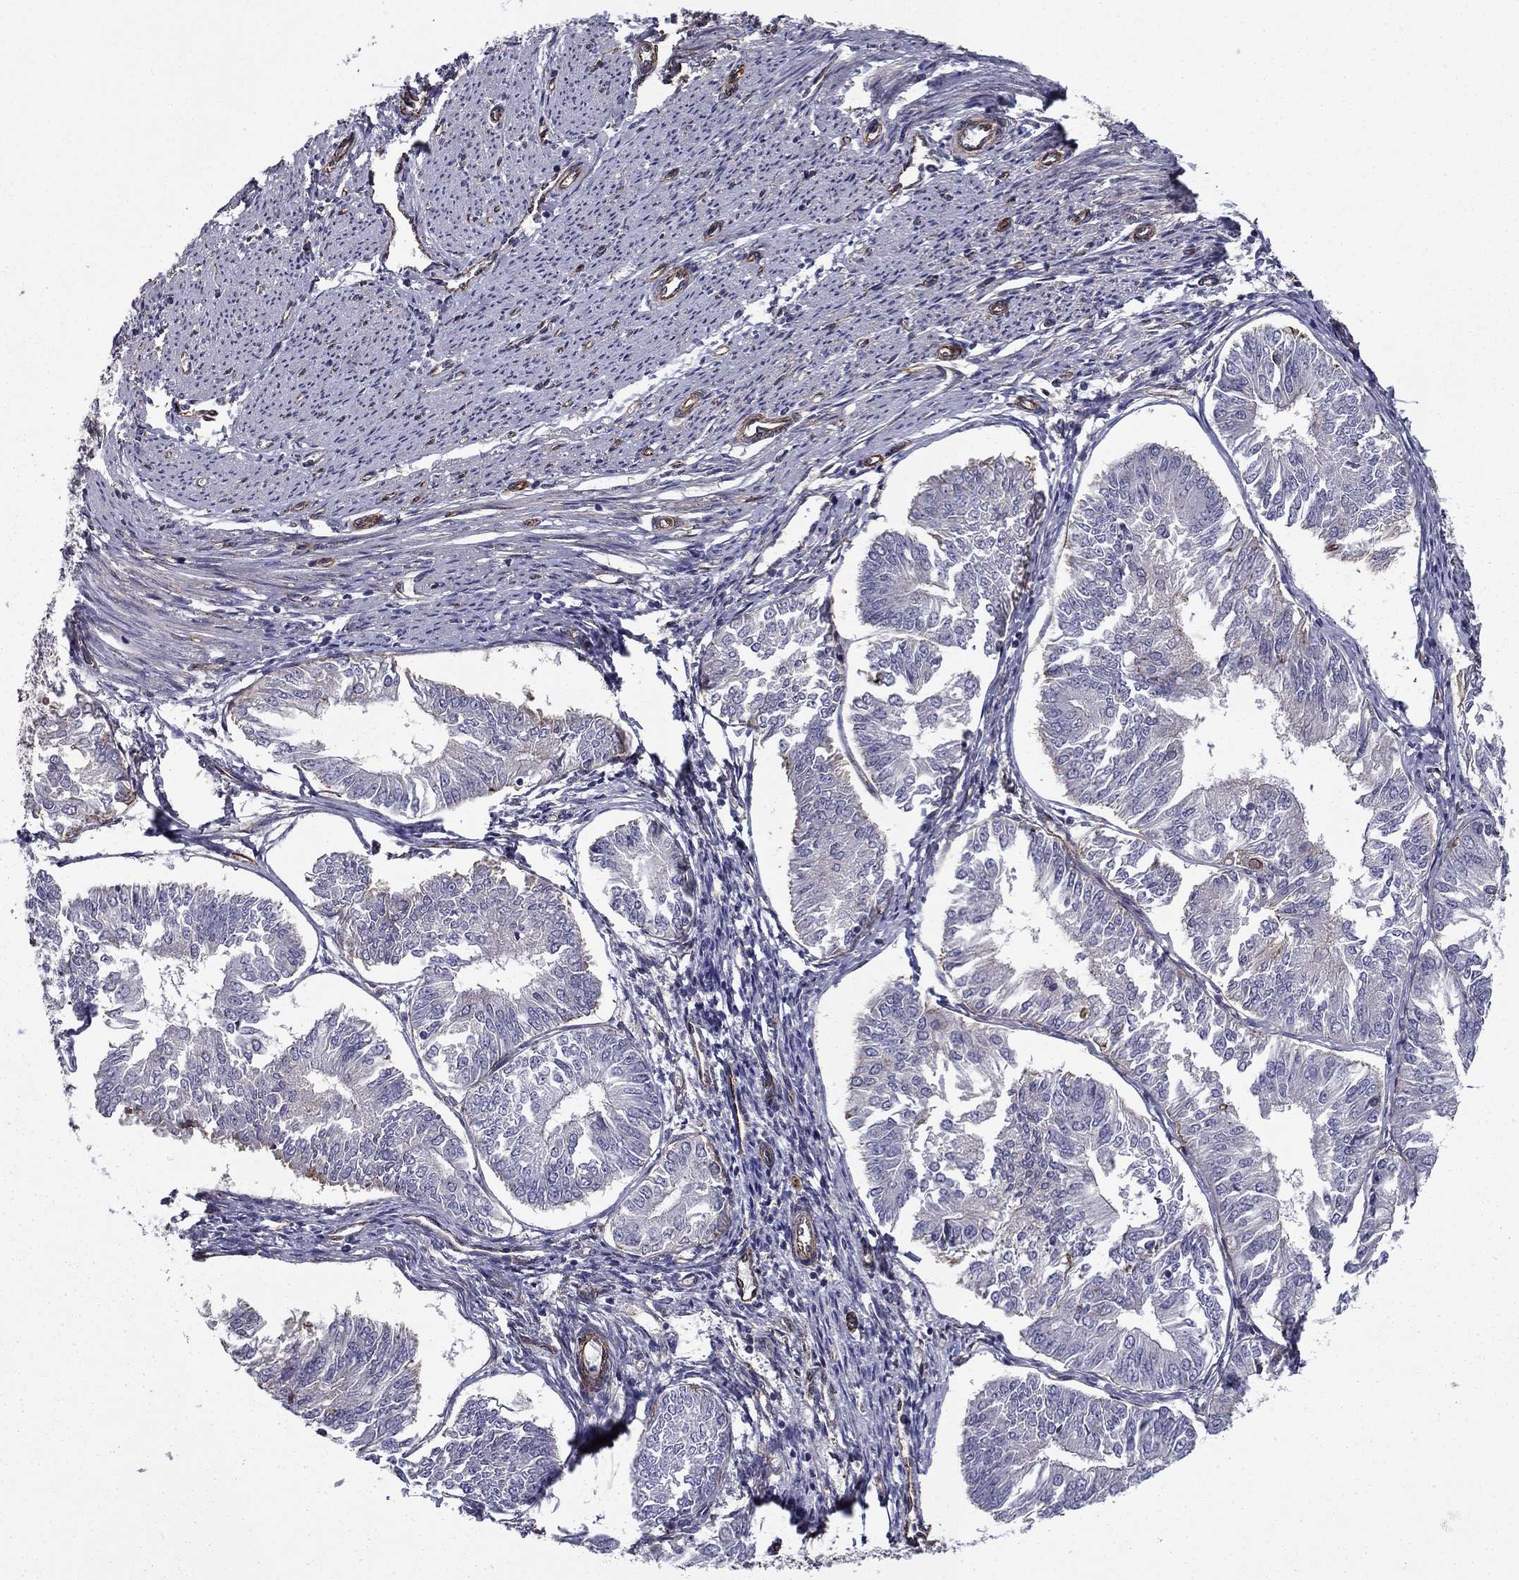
{"staining": {"intensity": "negative", "quantity": "none", "location": "none"}, "tissue": "endometrial cancer", "cell_type": "Tumor cells", "image_type": "cancer", "snomed": [{"axis": "morphology", "description": "Adenocarcinoma, NOS"}, {"axis": "topography", "description": "Endometrium"}], "caption": "Endometrial cancer (adenocarcinoma) stained for a protein using IHC shows no positivity tumor cells.", "gene": "SHMT1", "patient": {"sex": "female", "age": 58}}